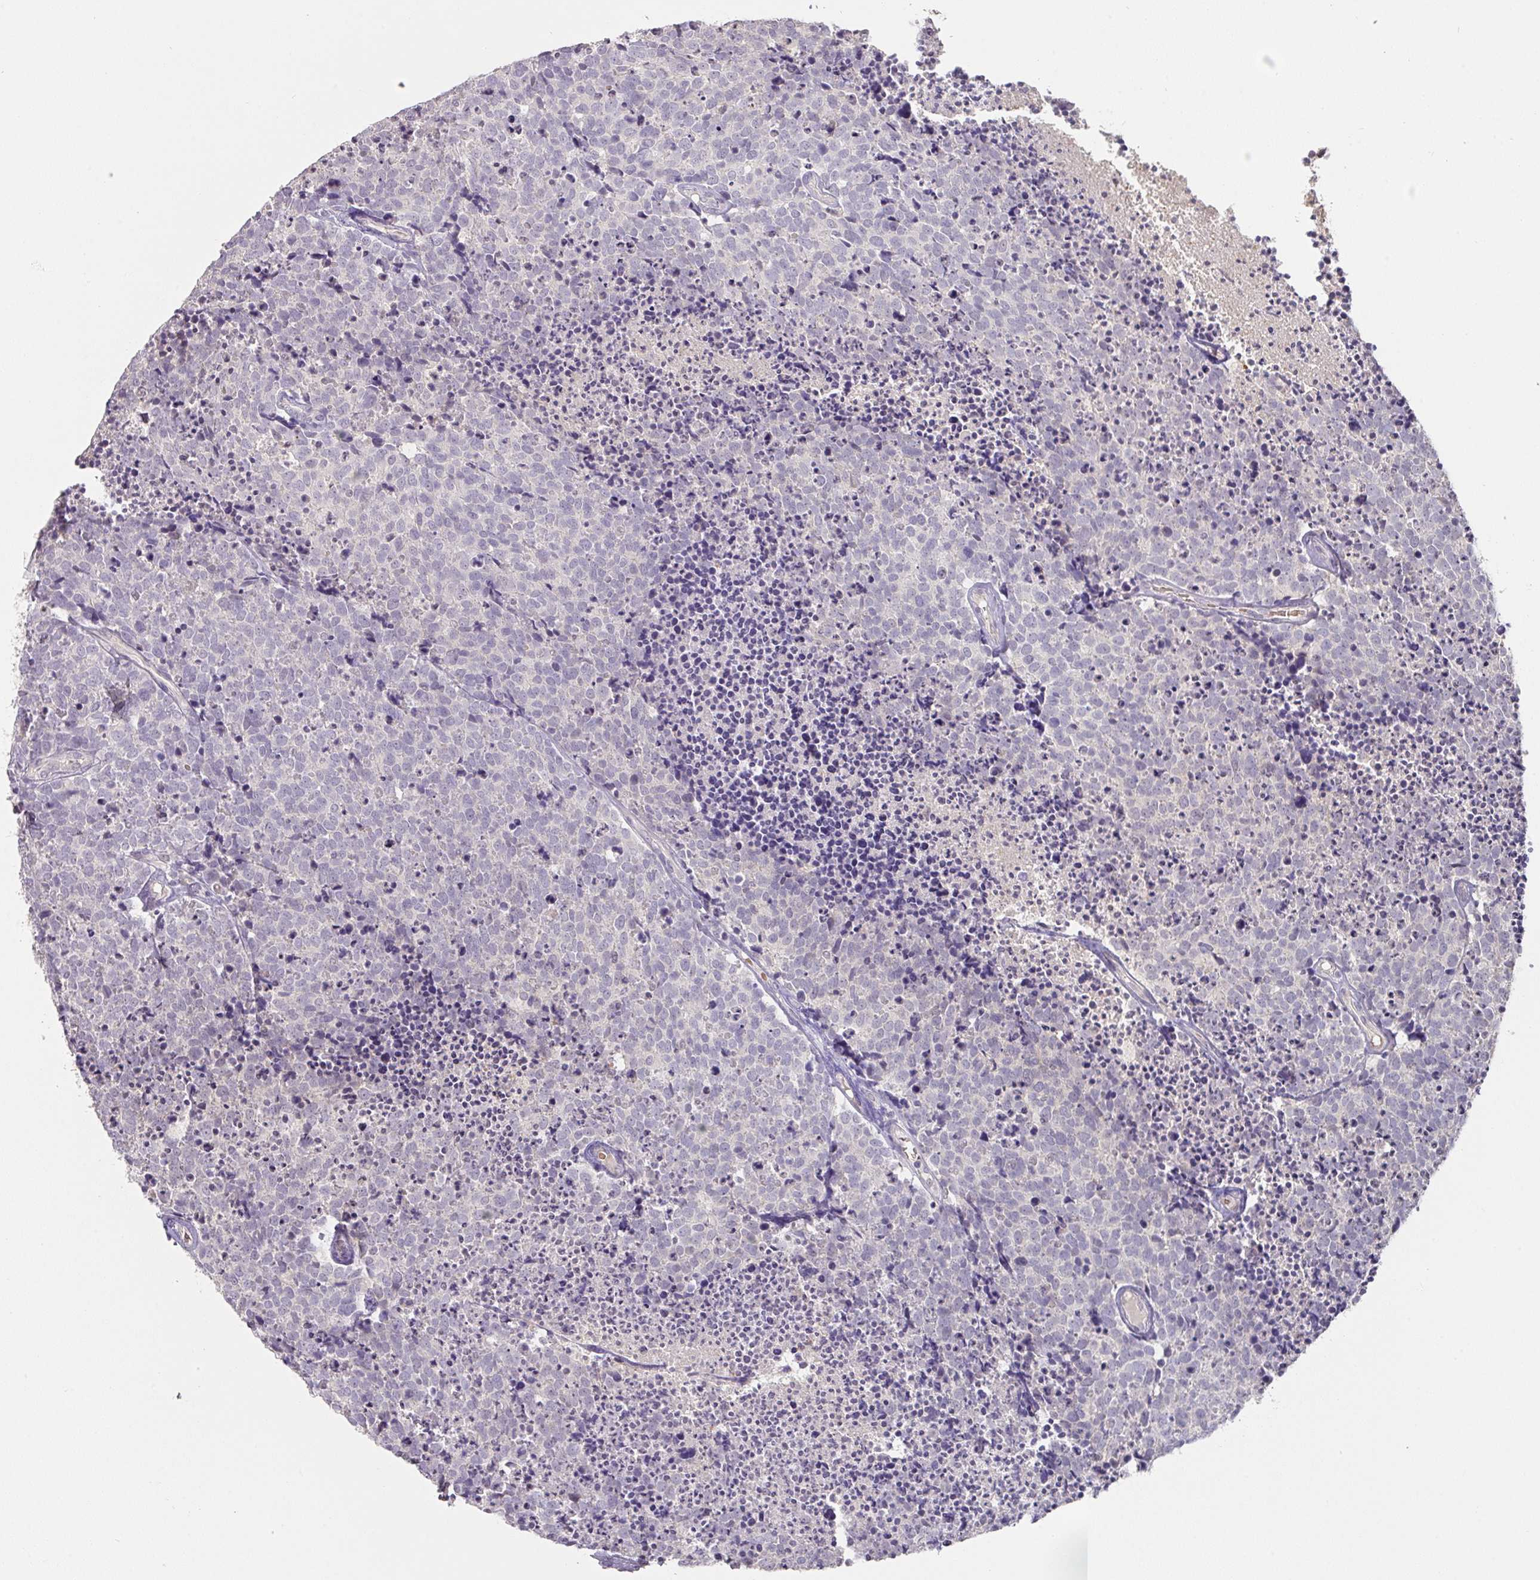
{"staining": {"intensity": "negative", "quantity": "none", "location": "none"}, "tissue": "carcinoid", "cell_type": "Tumor cells", "image_type": "cancer", "snomed": [{"axis": "morphology", "description": "Carcinoid, malignant, NOS"}, {"axis": "topography", "description": "Skin"}], "caption": "DAB immunohistochemical staining of human carcinoid exhibits no significant staining in tumor cells. The staining is performed using DAB (3,3'-diaminobenzidine) brown chromogen with nuclei counter-stained in using hematoxylin.", "gene": "FOXN4", "patient": {"sex": "female", "age": 79}}